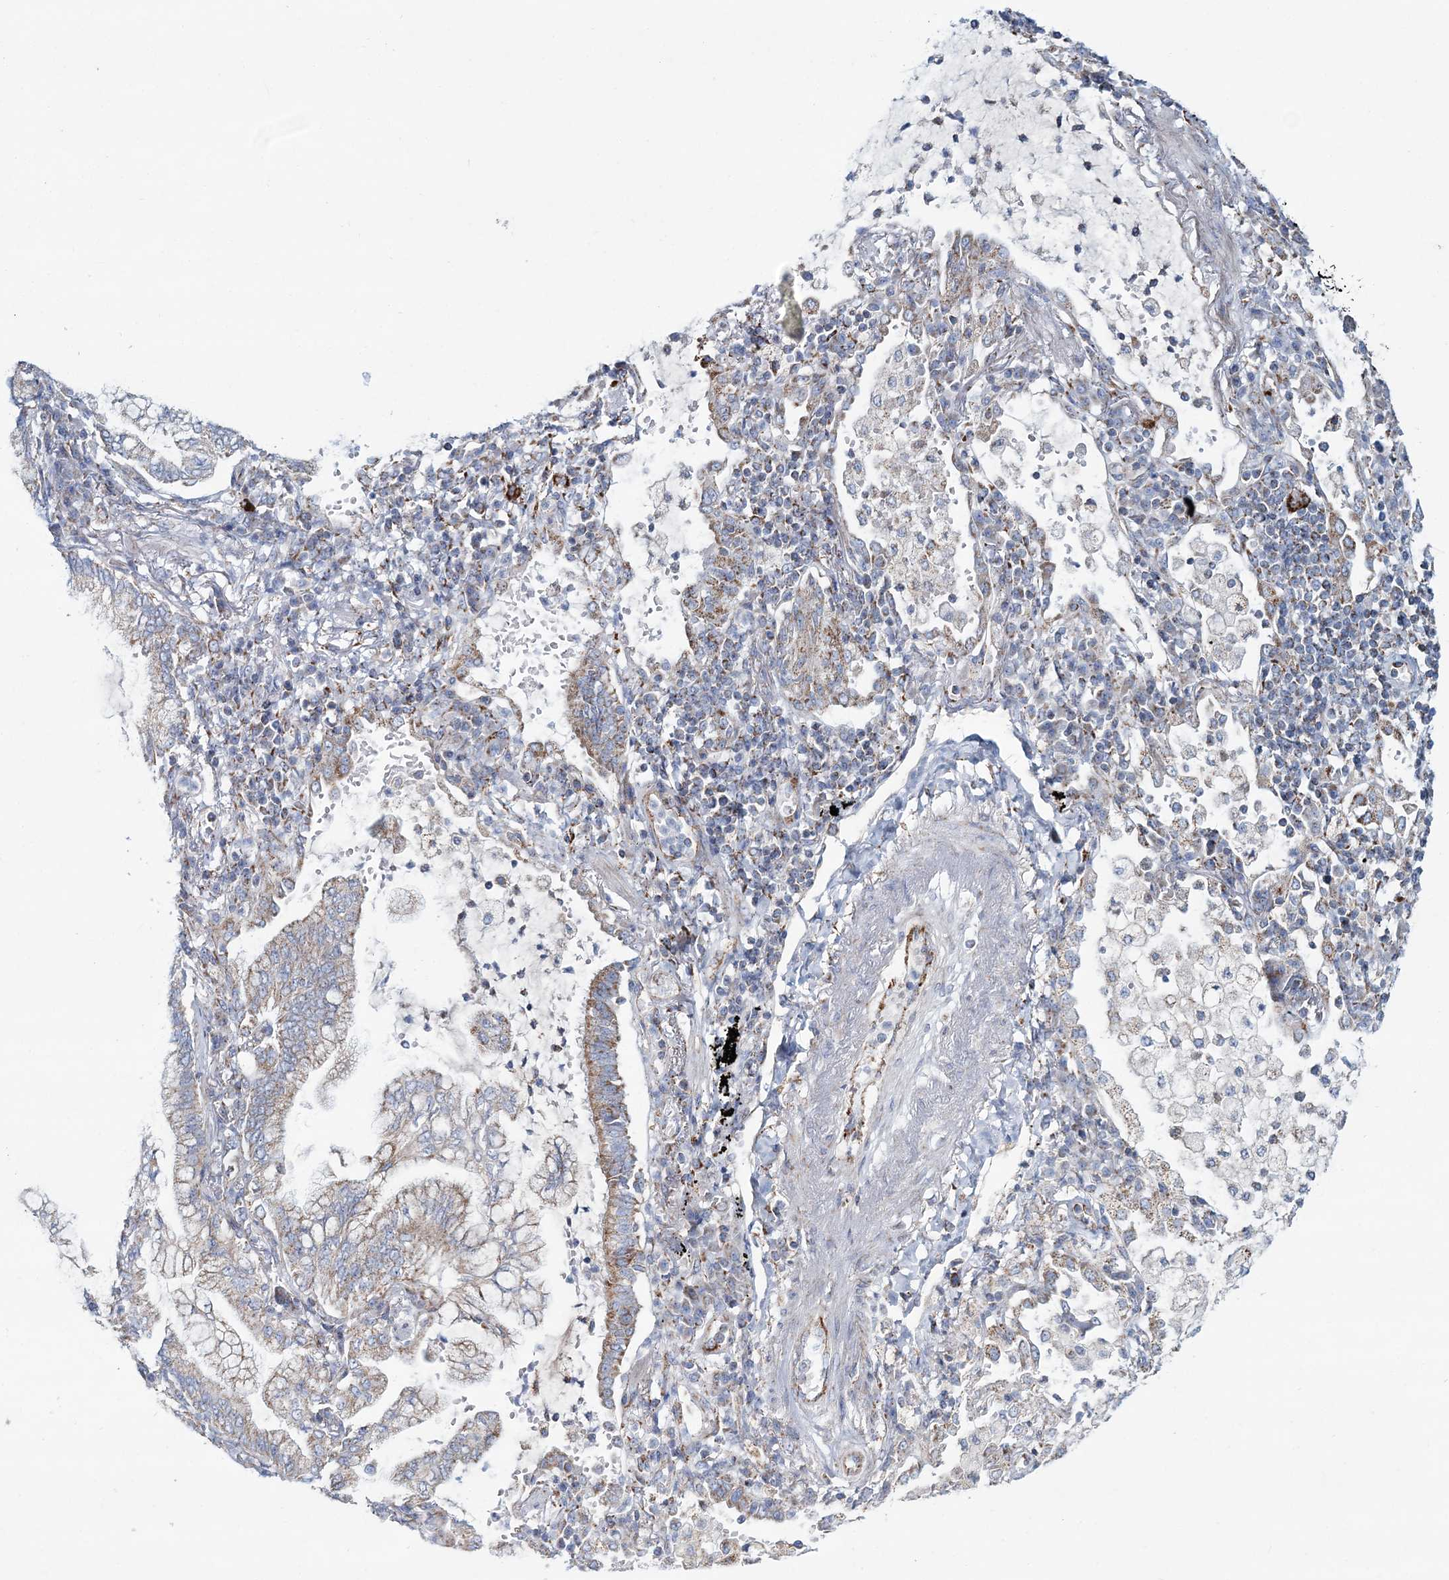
{"staining": {"intensity": "weak", "quantity": ">75%", "location": "cytoplasmic/membranous"}, "tissue": "lung cancer", "cell_type": "Tumor cells", "image_type": "cancer", "snomed": [{"axis": "morphology", "description": "Adenocarcinoma, NOS"}, {"axis": "topography", "description": "Lung"}], "caption": "Approximately >75% of tumor cells in human lung cancer show weak cytoplasmic/membranous protein staining as visualized by brown immunohistochemical staining.", "gene": "ARHGAP6", "patient": {"sex": "female", "age": 70}}